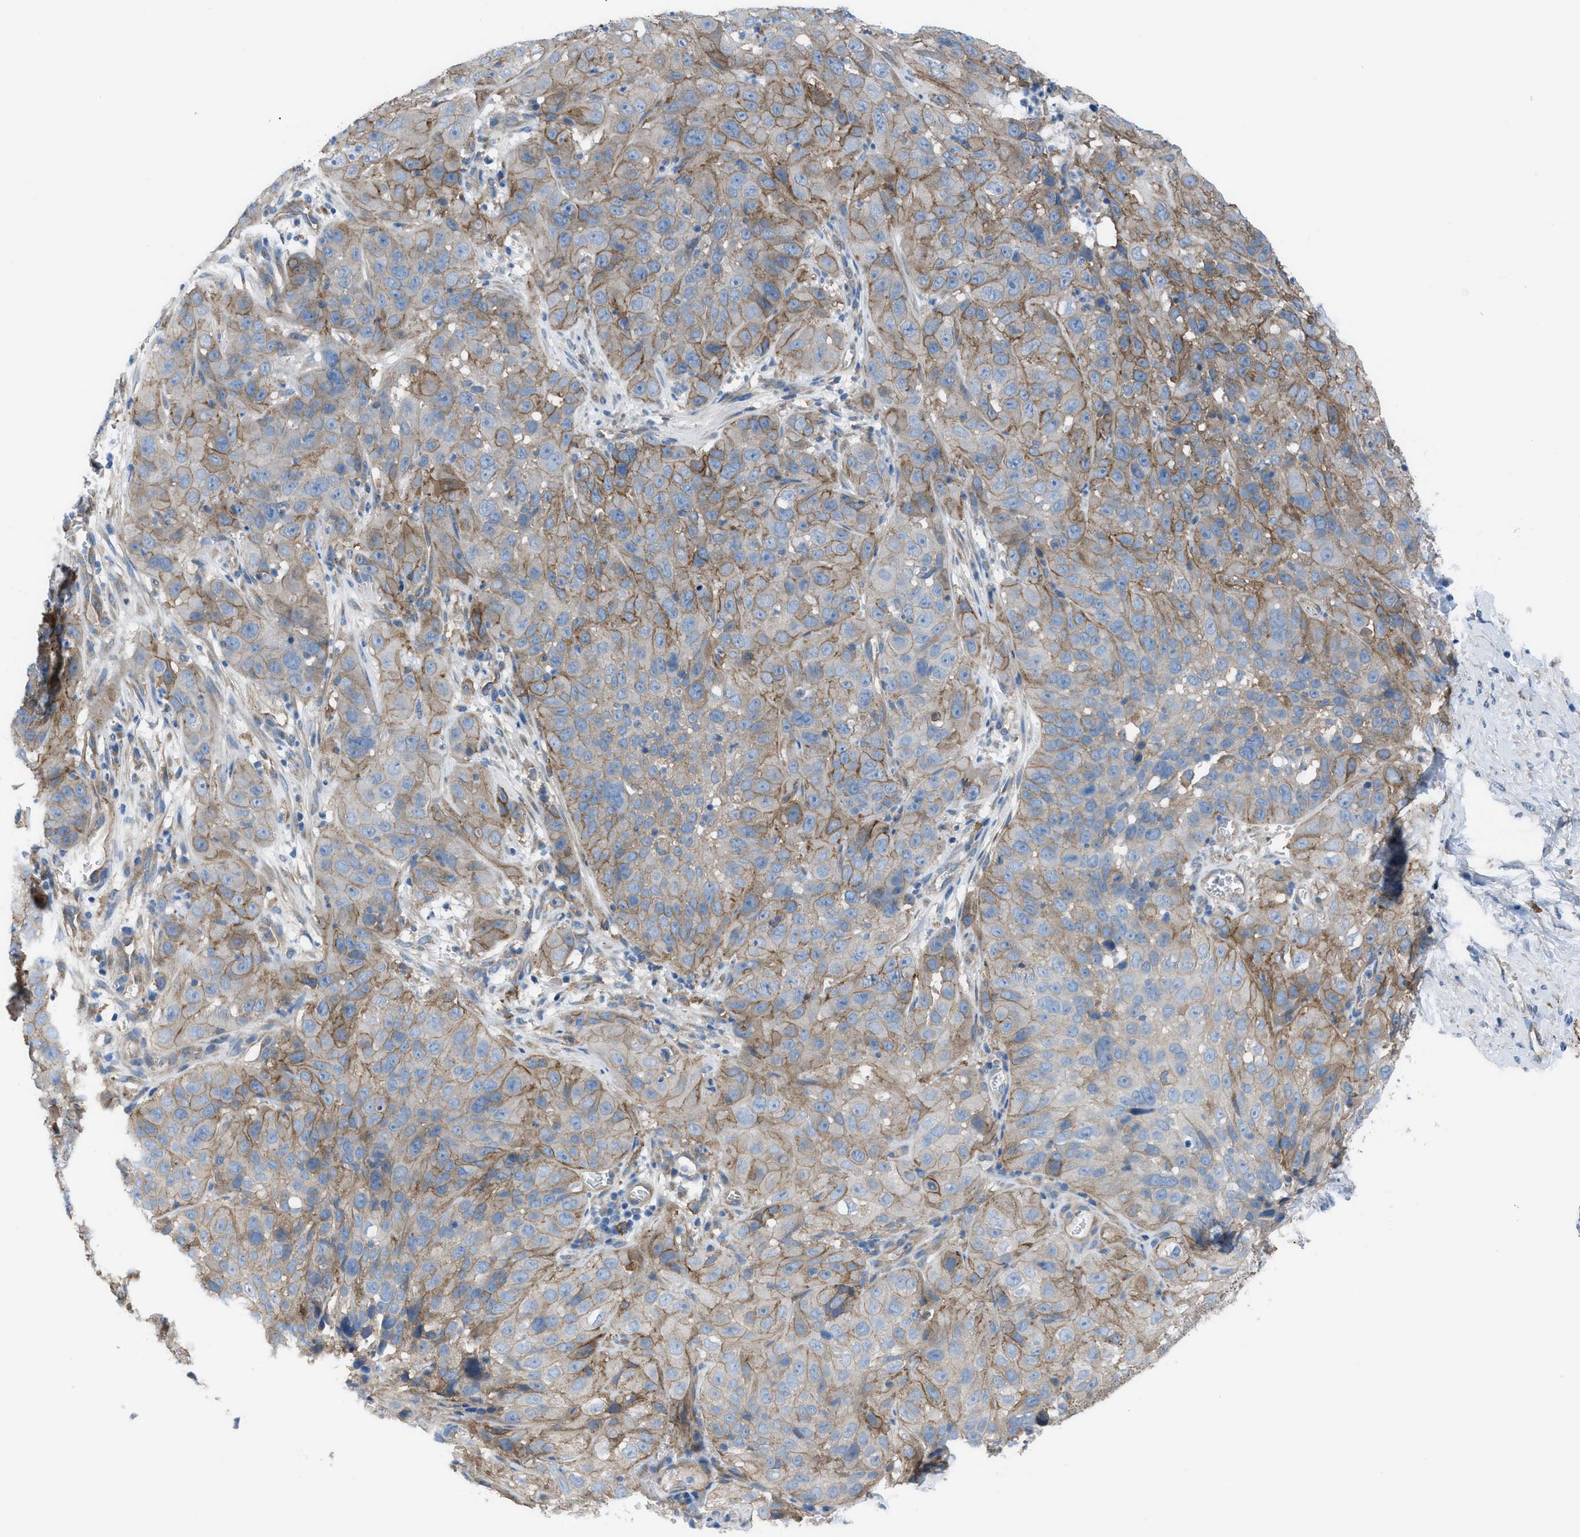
{"staining": {"intensity": "moderate", "quantity": ">75%", "location": "cytoplasmic/membranous"}, "tissue": "cervical cancer", "cell_type": "Tumor cells", "image_type": "cancer", "snomed": [{"axis": "morphology", "description": "Squamous cell carcinoma, NOS"}, {"axis": "topography", "description": "Cervix"}], "caption": "Moderate cytoplasmic/membranous staining is seen in about >75% of tumor cells in cervical cancer.", "gene": "EGFR", "patient": {"sex": "female", "age": 32}}